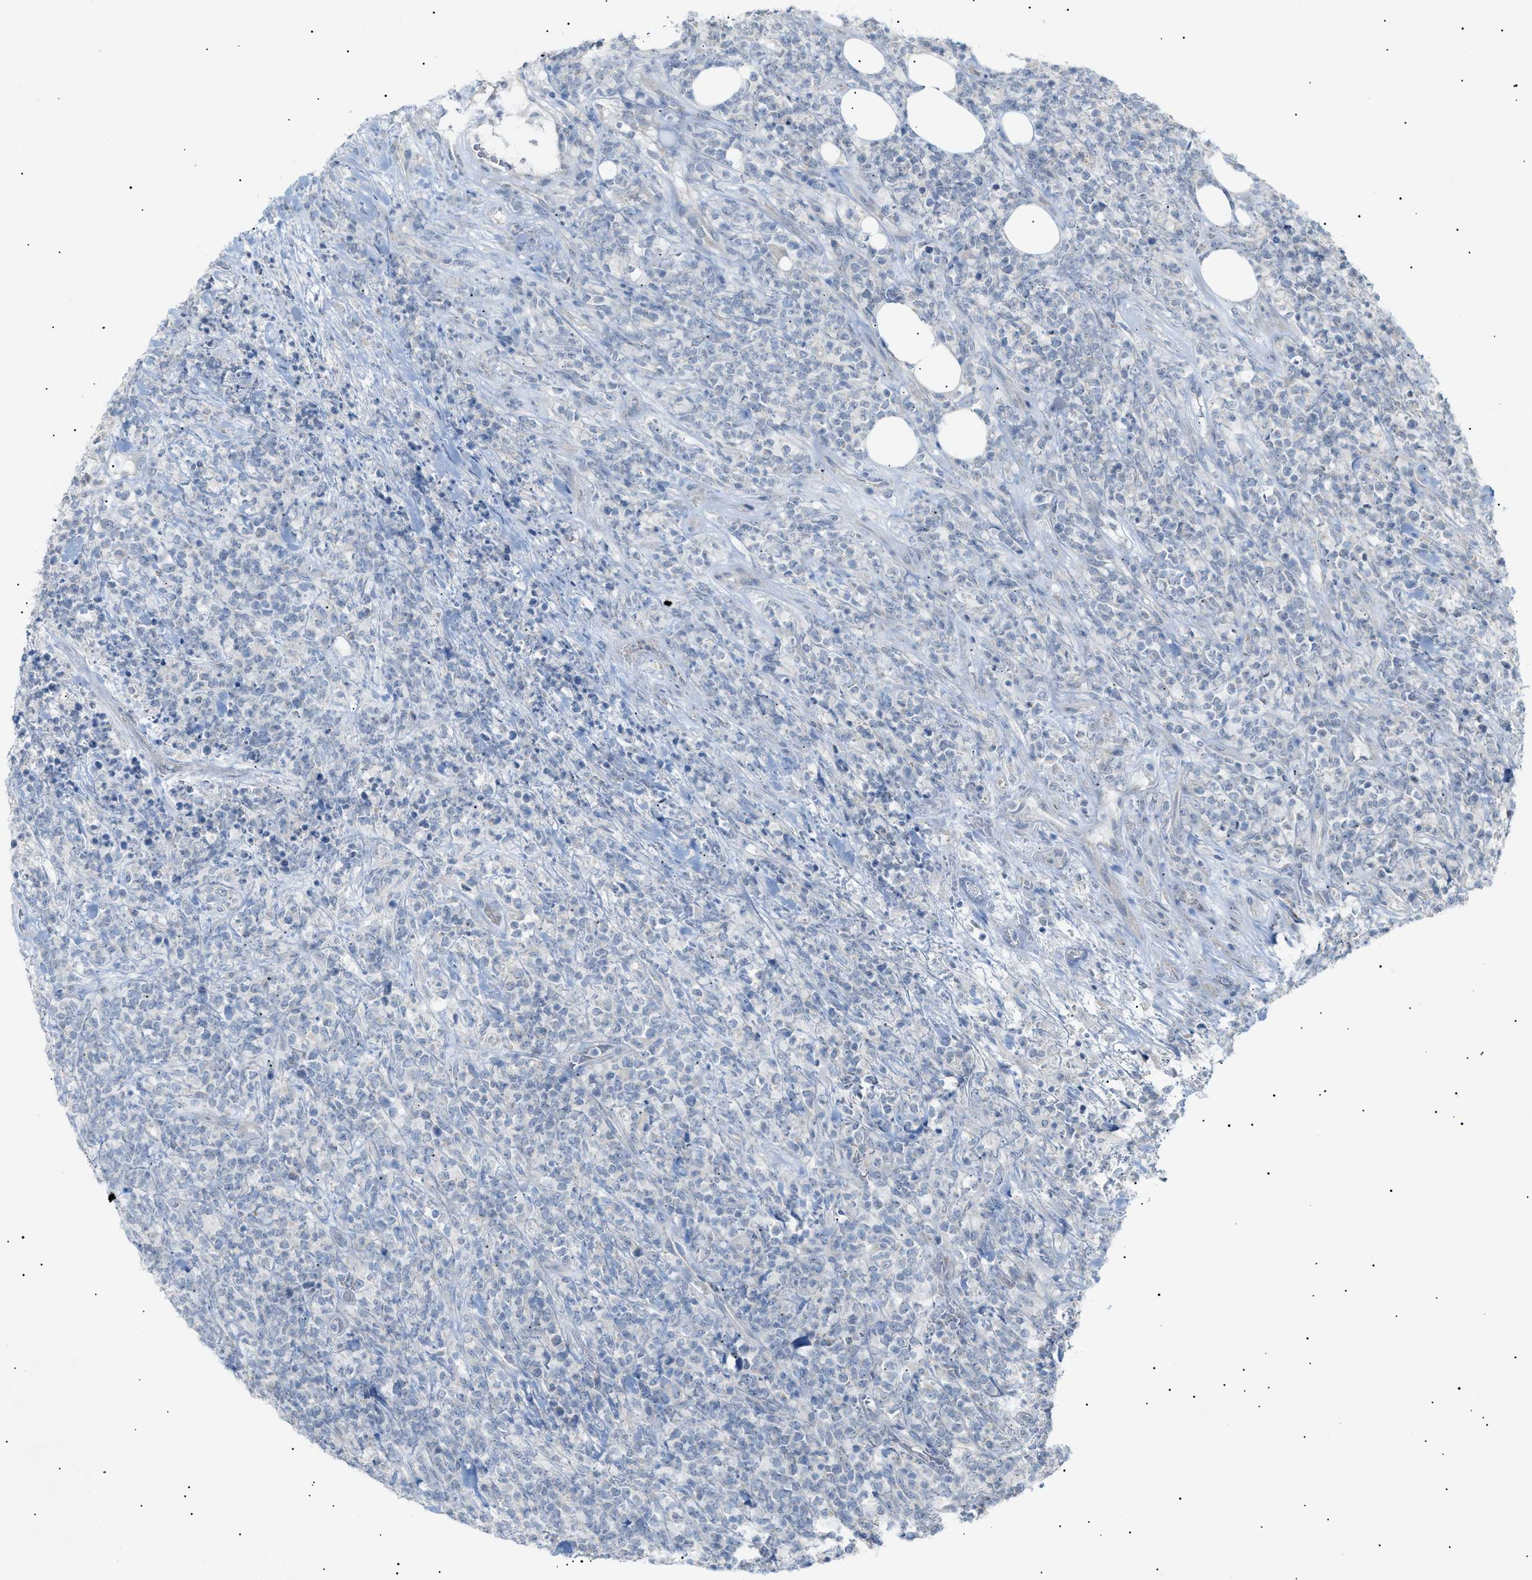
{"staining": {"intensity": "negative", "quantity": "none", "location": "none"}, "tissue": "lymphoma", "cell_type": "Tumor cells", "image_type": "cancer", "snomed": [{"axis": "morphology", "description": "Malignant lymphoma, non-Hodgkin's type, High grade"}, {"axis": "topography", "description": "Soft tissue"}], "caption": "Tumor cells show no significant positivity in malignant lymphoma, non-Hodgkin's type (high-grade). (DAB (3,3'-diaminobenzidine) immunohistochemistry (IHC) with hematoxylin counter stain).", "gene": "SLC25A31", "patient": {"sex": "male", "age": 18}}